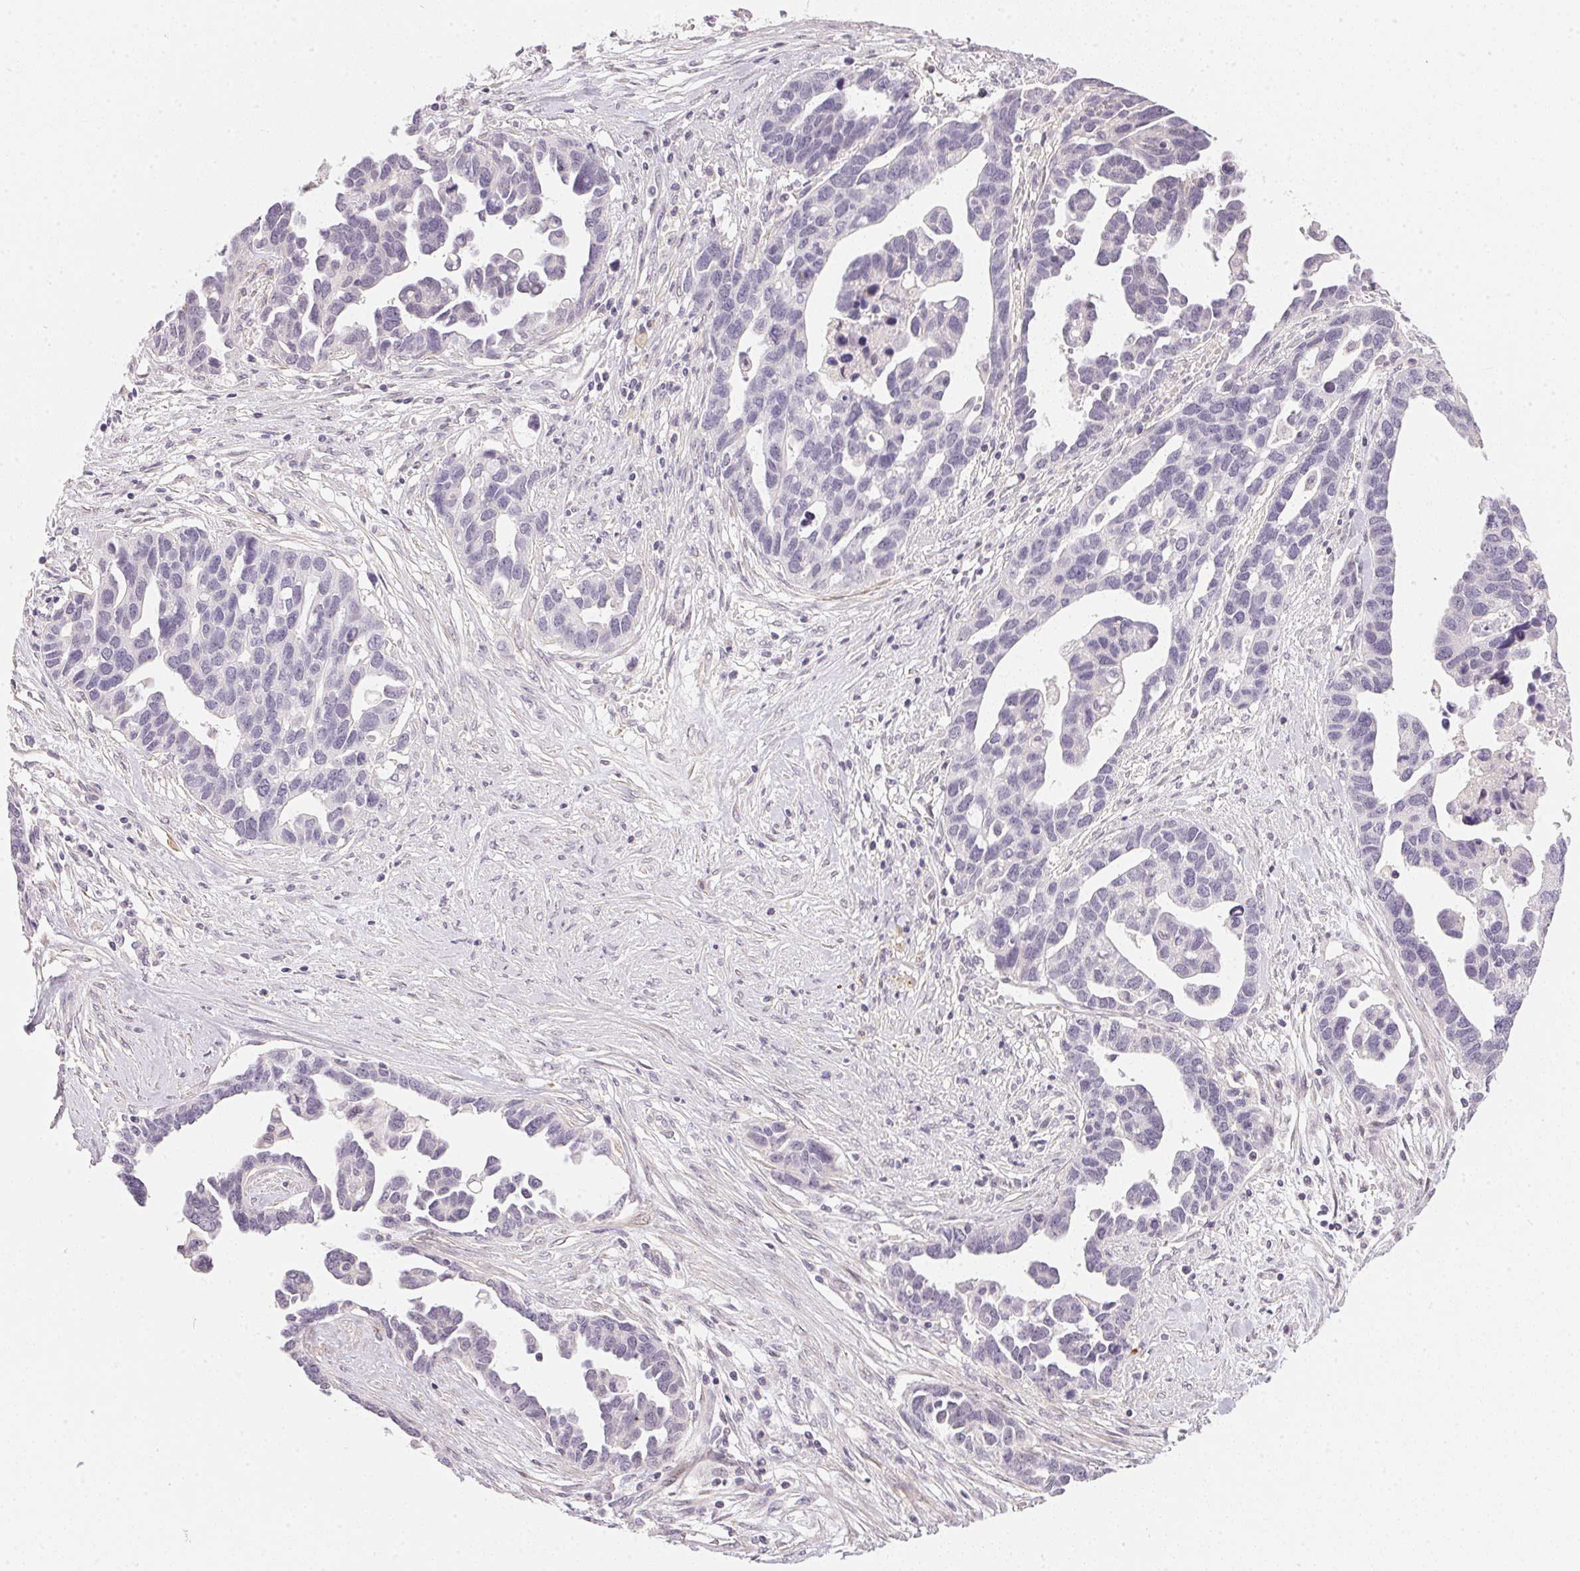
{"staining": {"intensity": "negative", "quantity": "none", "location": "none"}, "tissue": "ovarian cancer", "cell_type": "Tumor cells", "image_type": "cancer", "snomed": [{"axis": "morphology", "description": "Cystadenocarcinoma, serous, NOS"}, {"axis": "topography", "description": "Ovary"}], "caption": "Immunohistochemistry image of neoplastic tissue: human ovarian cancer stained with DAB reveals no significant protein expression in tumor cells. Nuclei are stained in blue.", "gene": "GDAP1L1", "patient": {"sex": "female", "age": 54}}